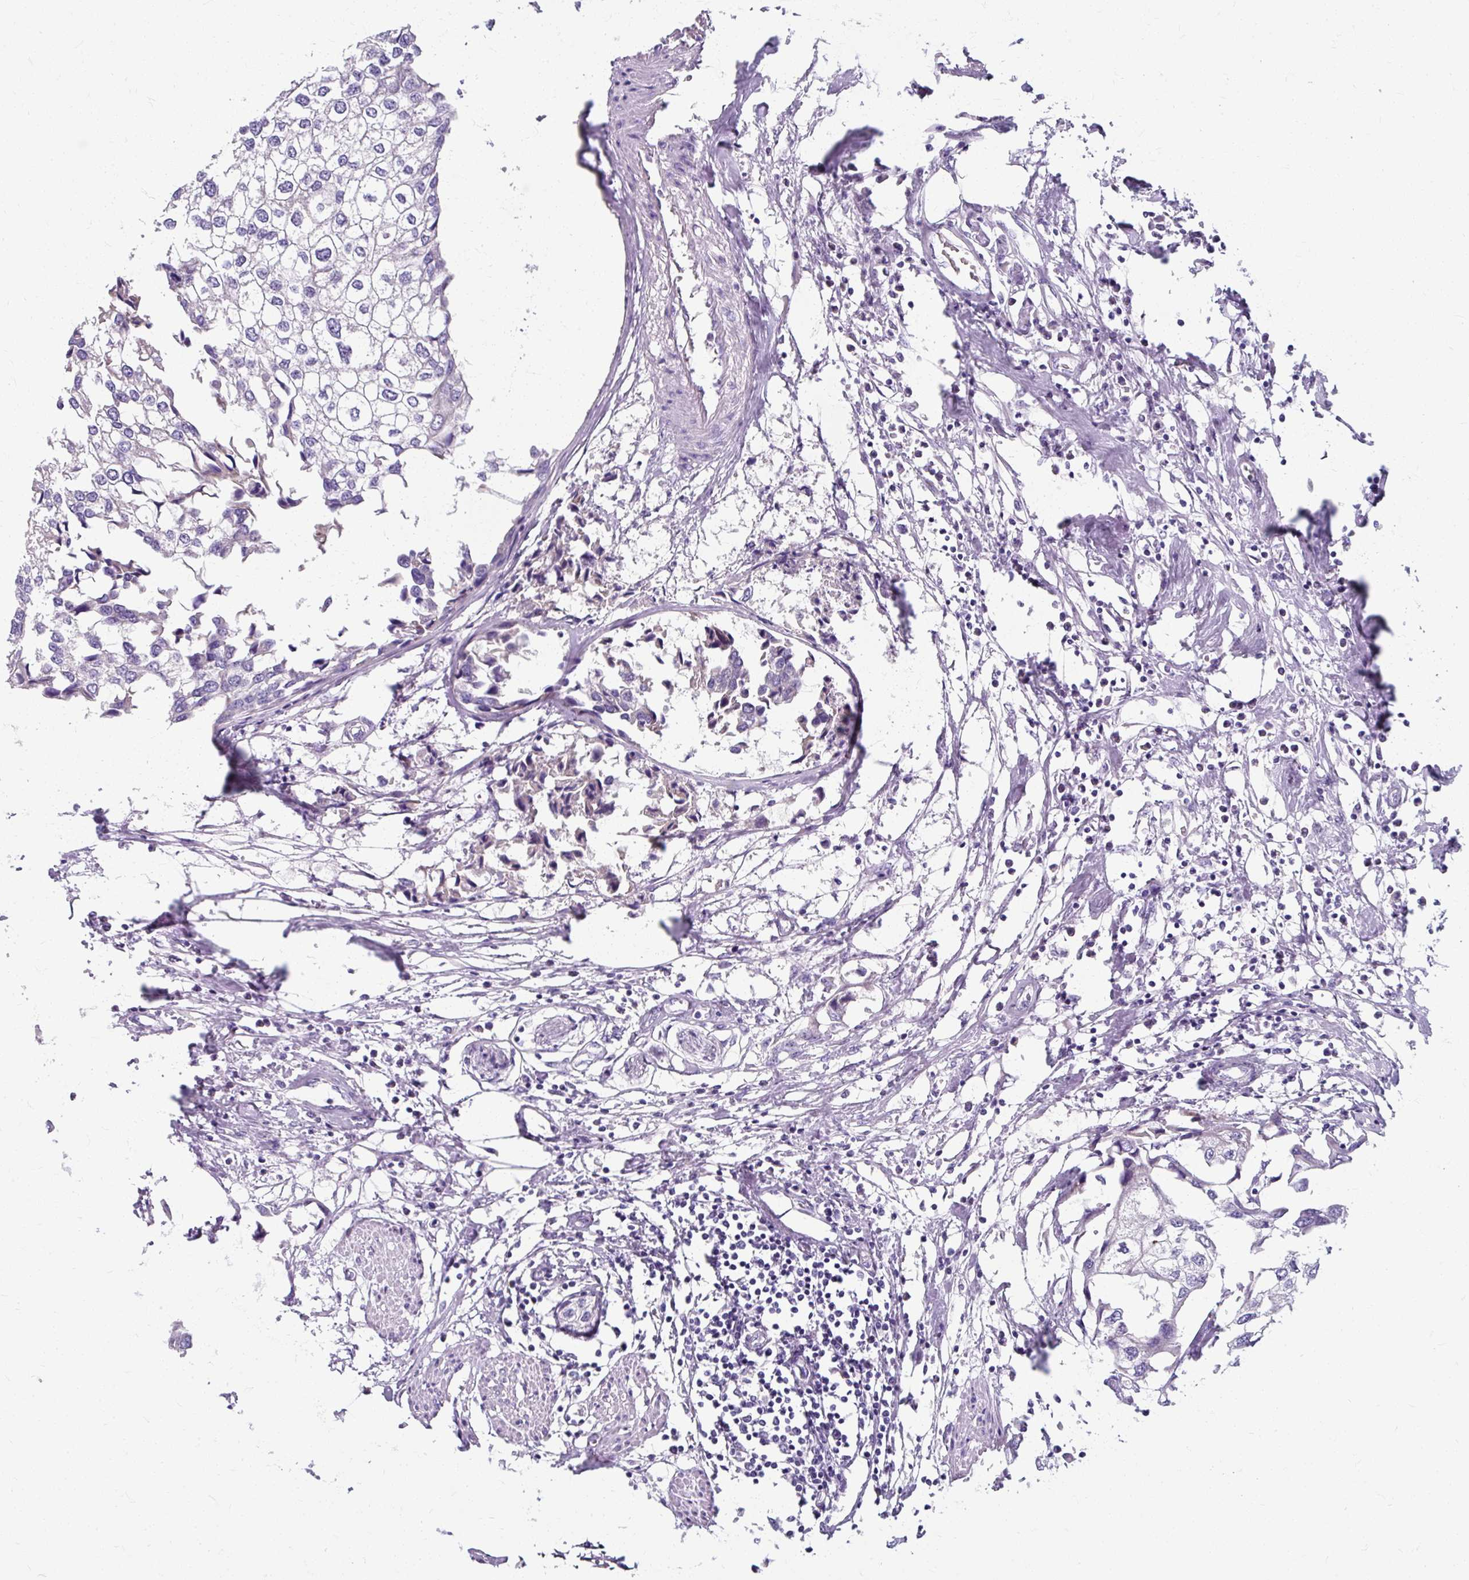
{"staining": {"intensity": "negative", "quantity": "none", "location": "none"}, "tissue": "urothelial cancer", "cell_type": "Tumor cells", "image_type": "cancer", "snomed": [{"axis": "morphology", "description": "Urothelial carcinoma, High grade"}, {"axis": "topography", "description": "Urinary bladder"}], "caption": "Human high-grade urothelial carcinoma stained for a protein using immunohistochemistry demonstrates no expression in tumor cells.", "gene": "ZNF555", "patient": {"sex": "male", "age": 64}}